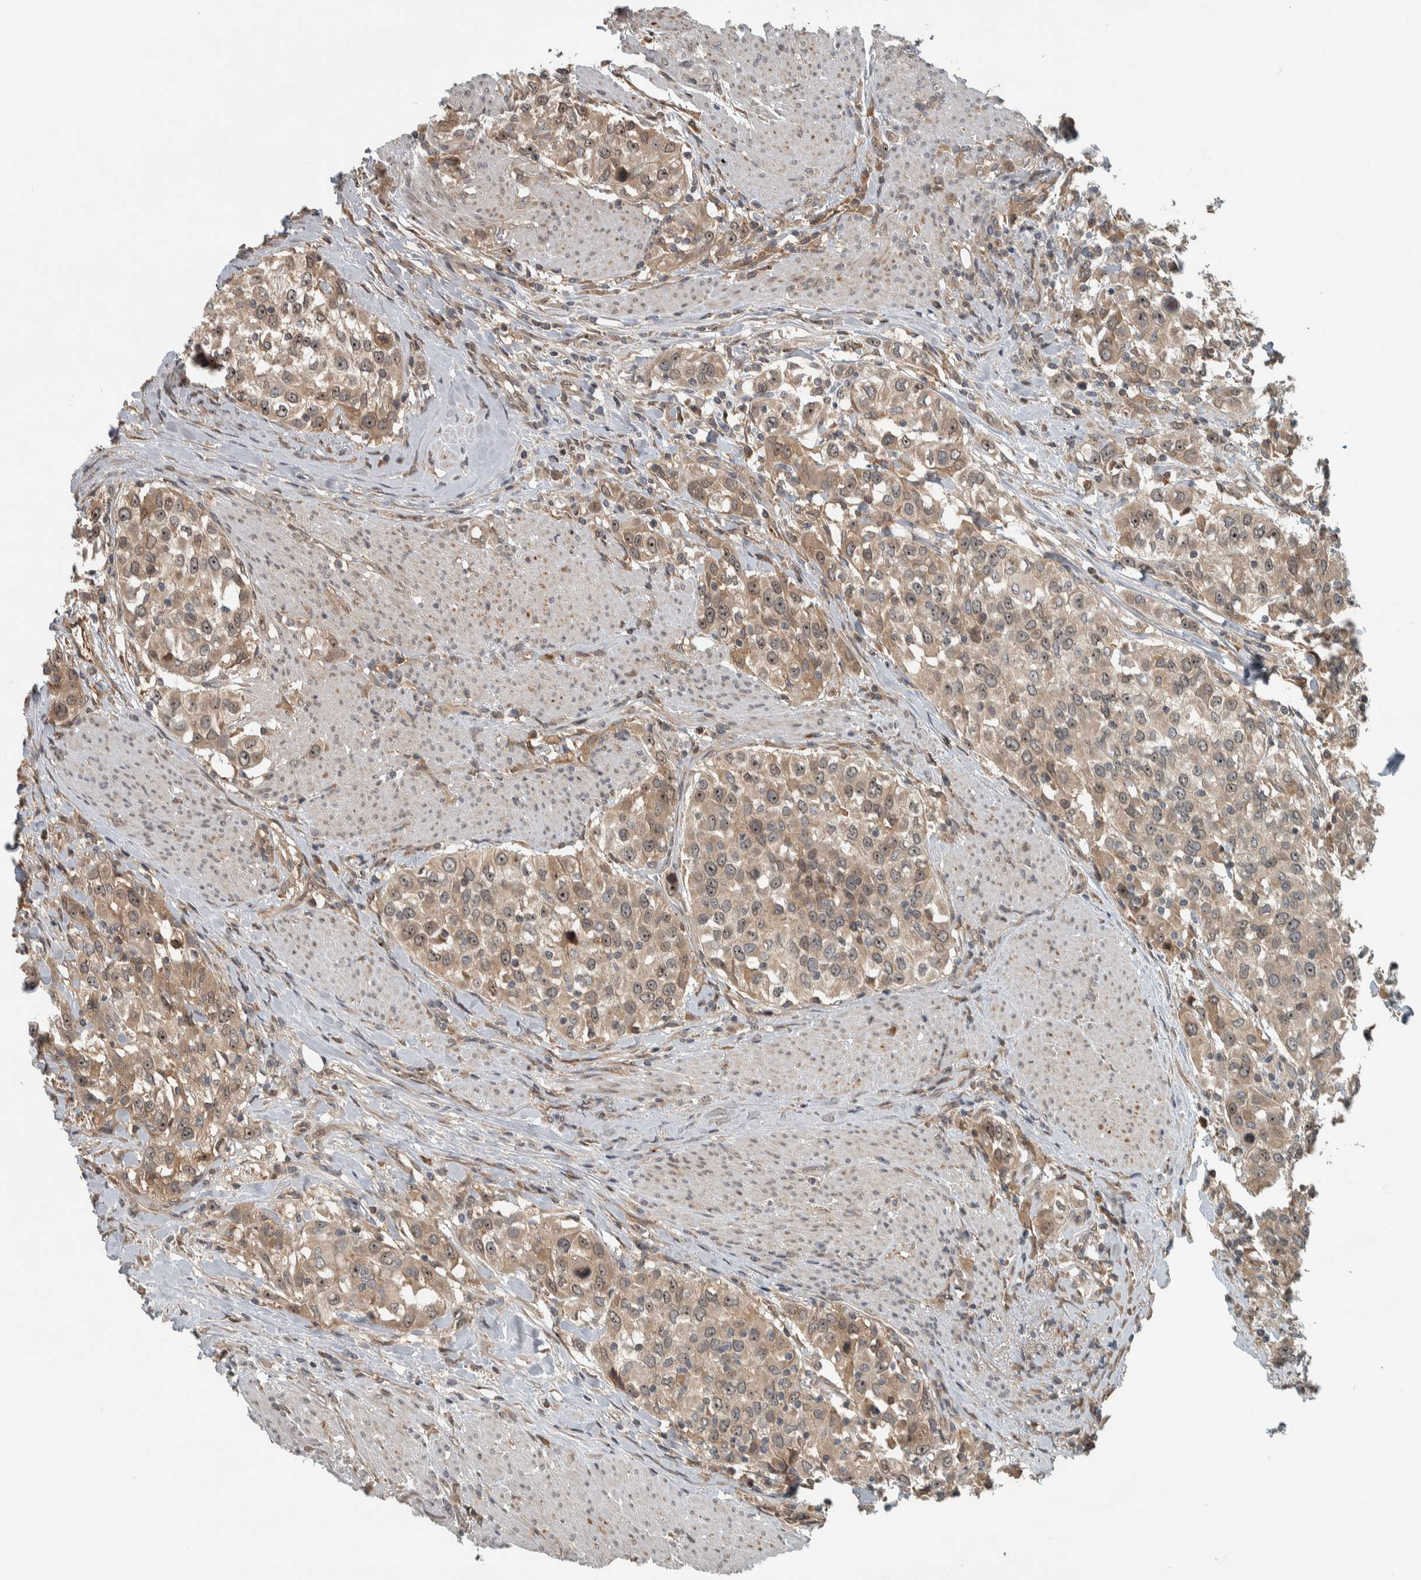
{"staining": {"intensity": "weak", "quantity": ">75%", "location": "cytoplasmic/membranous,nuclear"}, "tissue": "urothelial cancer", "cell_type": "Tumor cells", "image_type": "cancer", "snomed": [{"axis": "morphology", "description": "Urothelial carcinoma, High grade"}, {"axis": "topography", "description": "Urinary bladder"}], "caption": "This image reveals urothelial carcinoma (high-grade) stained with immunohistochemistry (IHC) to label a protein in brown. The cytoplasmic/membranous and nuclear of tumor cells show weak positivity for the protein. Nuclei are counter-stained blue.", "gene": "XPO5", "patient": {"sex": "female", "age": 80}}